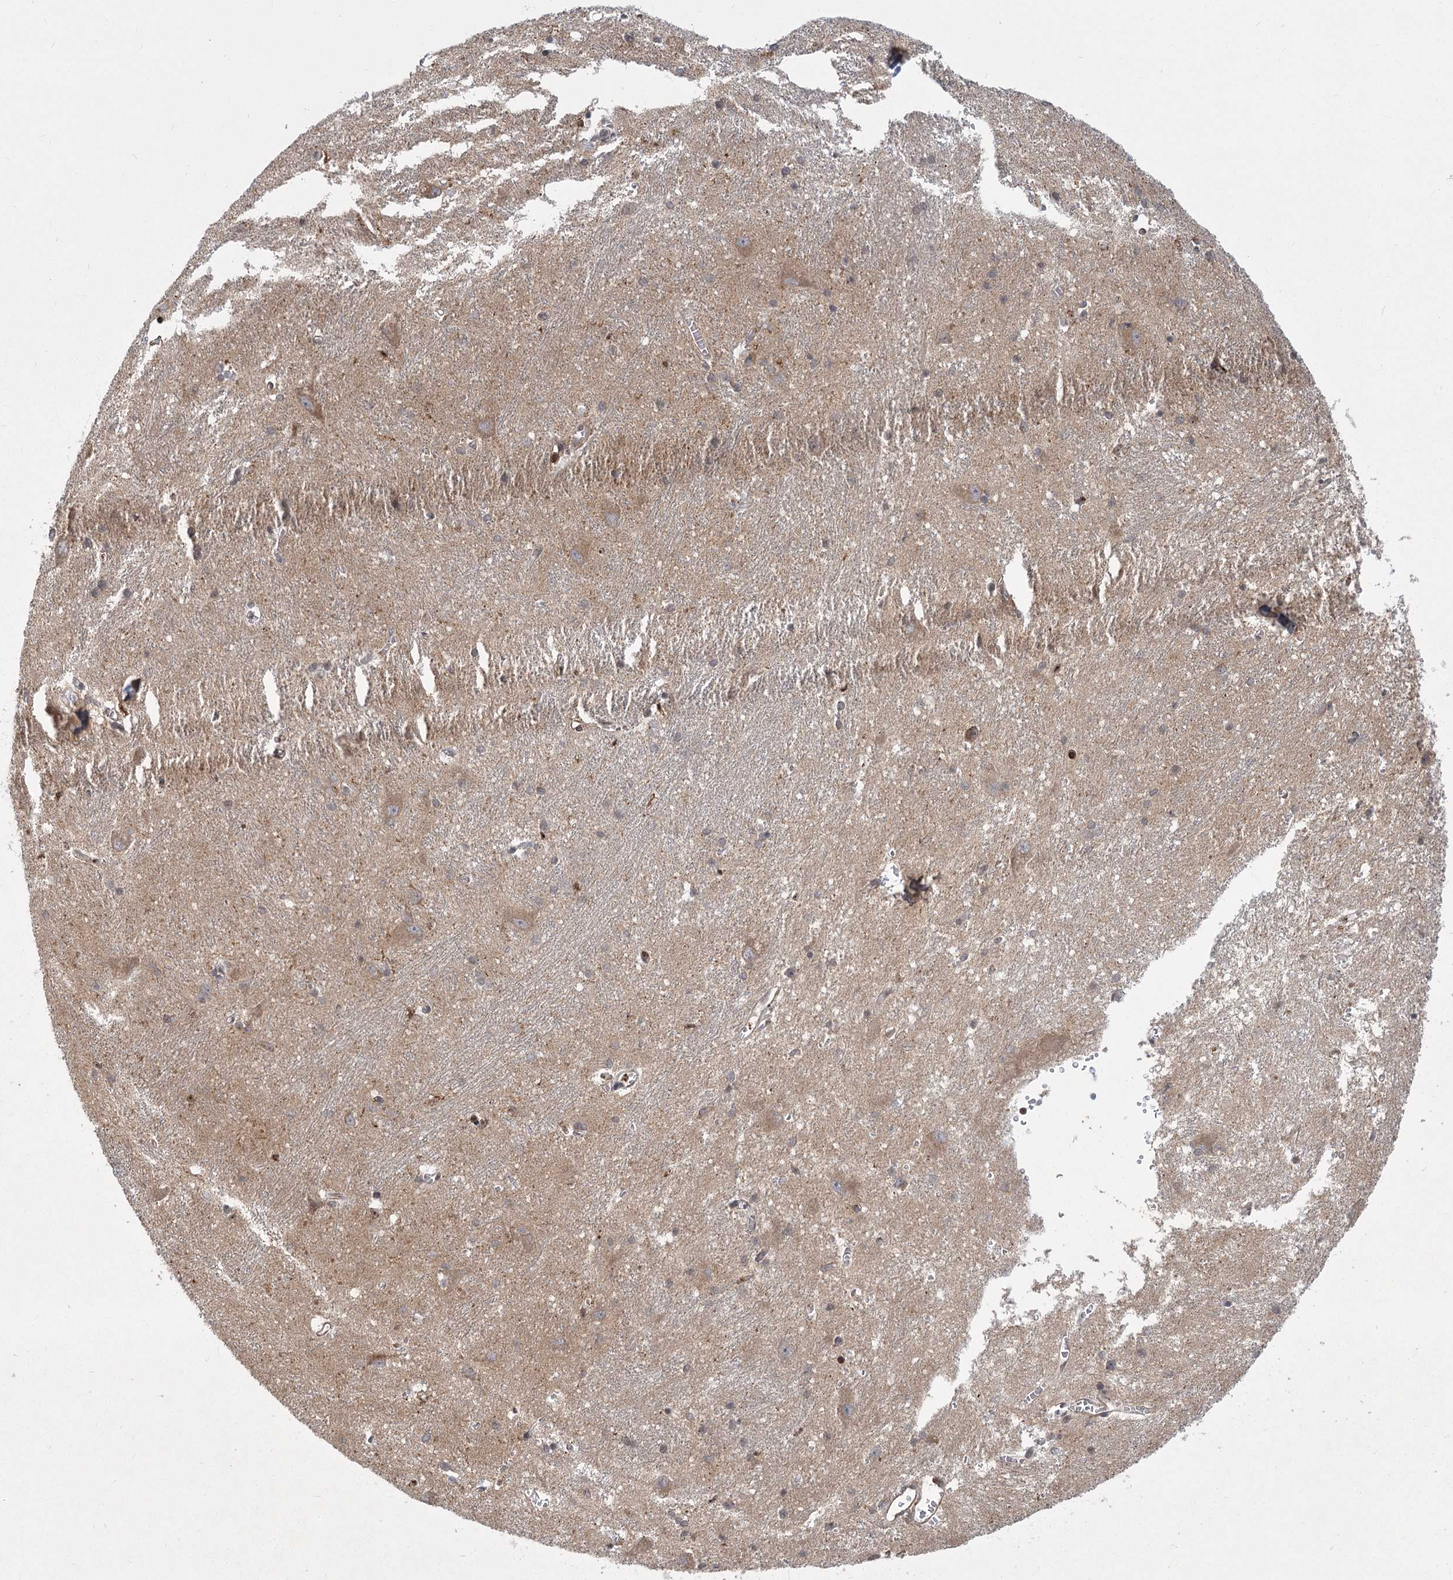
{"staining": {"intensity": "weak", "quantity": "25%-75%", "location": "nuclear"}, "tissue": "caudate", "cell_type": "Glial cells", "image_type": "normal", "snomed": [{"axis": "morphology", "description": "Normal tissue, NOS"}, {"axis": "topography", "description": "Lateral ventricle wall"}], "caption": "Caudate stained with DAB (3,3'-diaminobenzidine) immunohistochemistry reveals low levels of weak nuclear staining in about 25%-75% of glial cells.", "gene": "MEPE", "patient": {"sex": "male", "age": 37}}